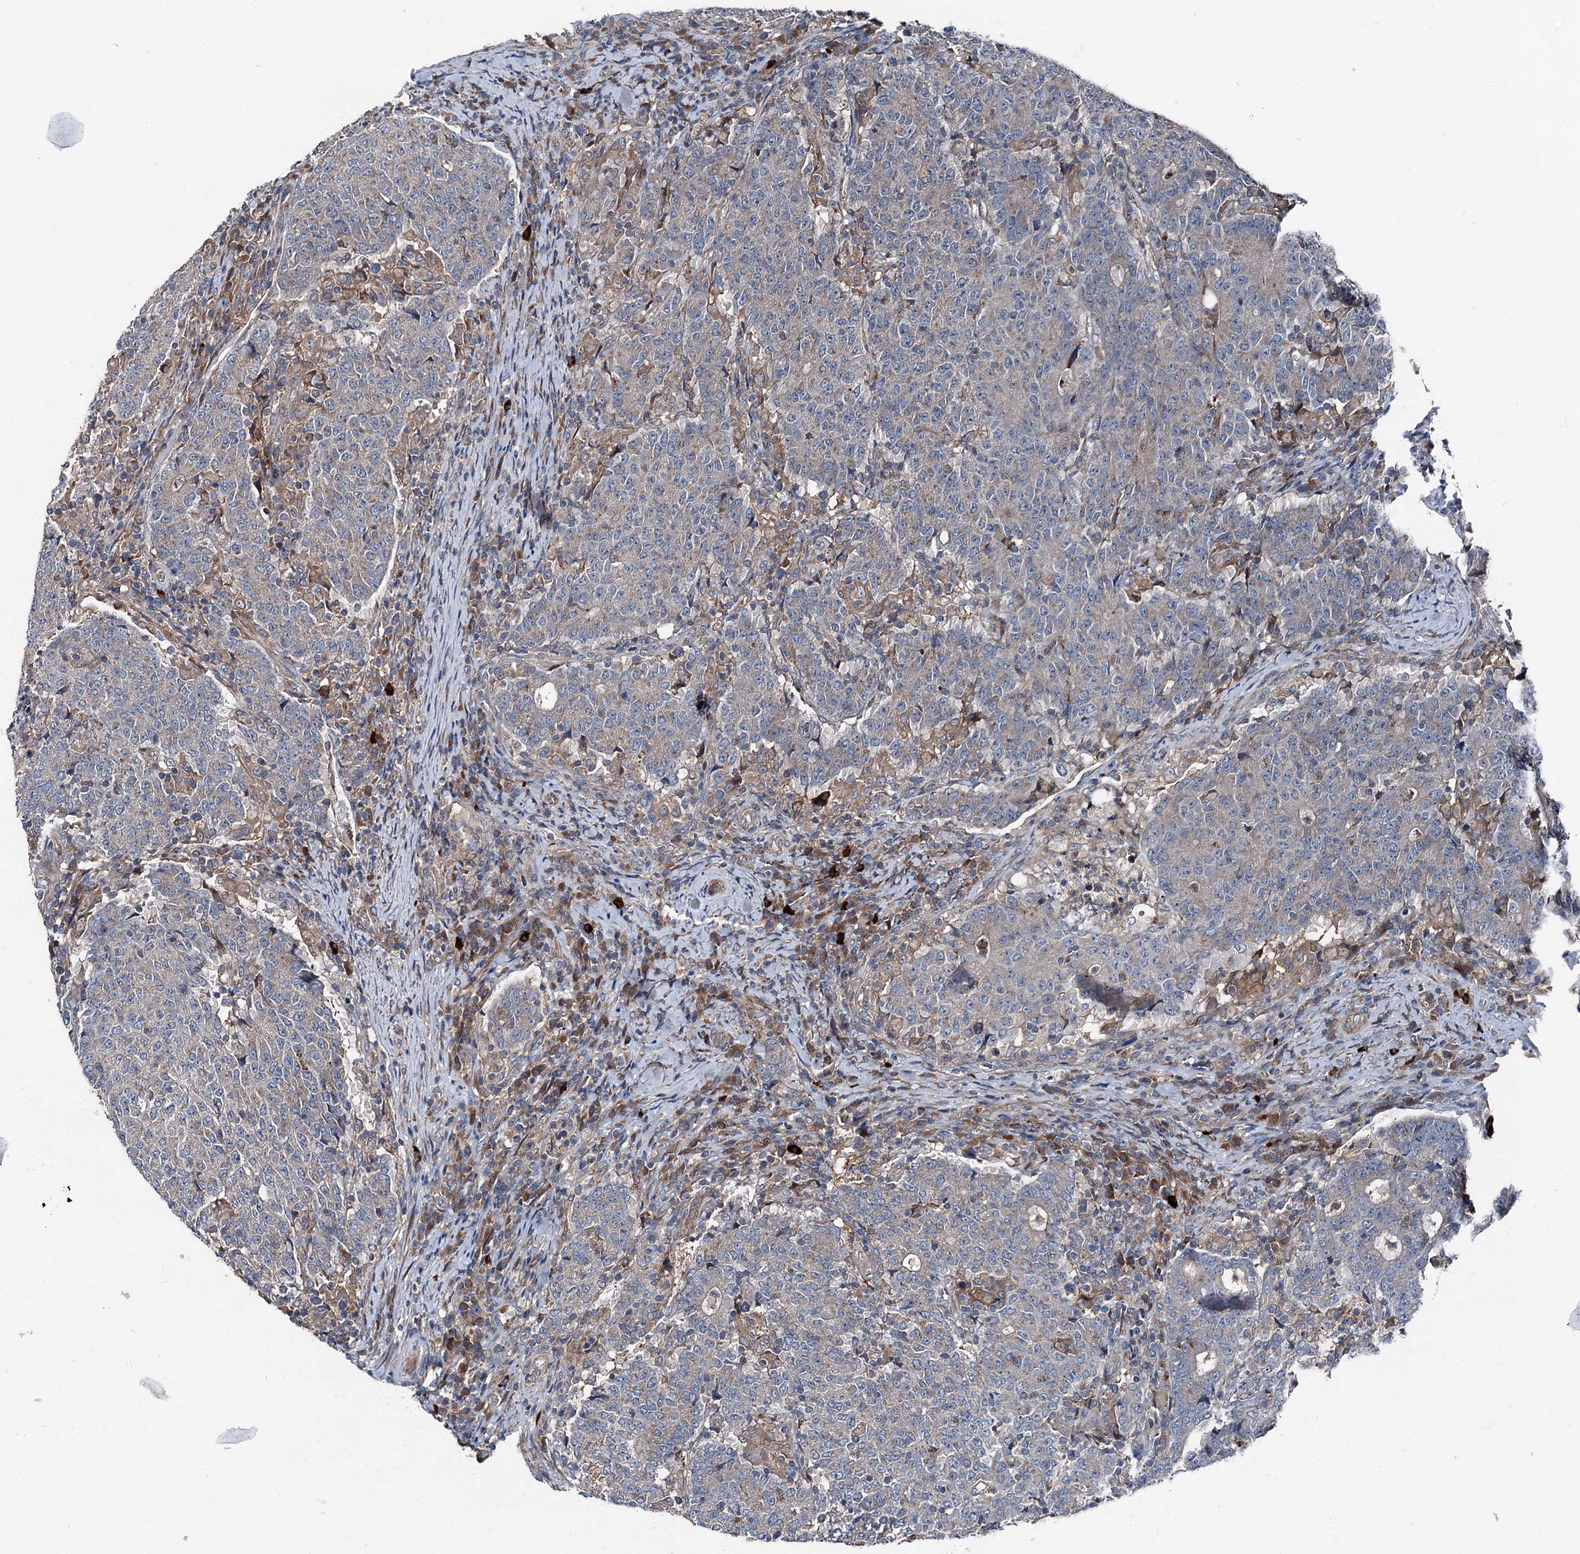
{"staining": {"intensity": "weak", "quantity": "<25%", "location": "cytoplasmic/membranous"}, "tissue": "colorectal cancer", "cell_type": "Tumor cells", "image_type": "cancer", "snomed": [{"axis": "morphology", "description": "Adenocarcinoma, NOS"}, {"axis": "topography", "description": "Colon"}], "caption": "This is an IHC histopathology image of colorectal cancer. There is no expression in tumor cells.", "gene": "SLC22A25", "patient": {"sex": "female", "age": 75}}